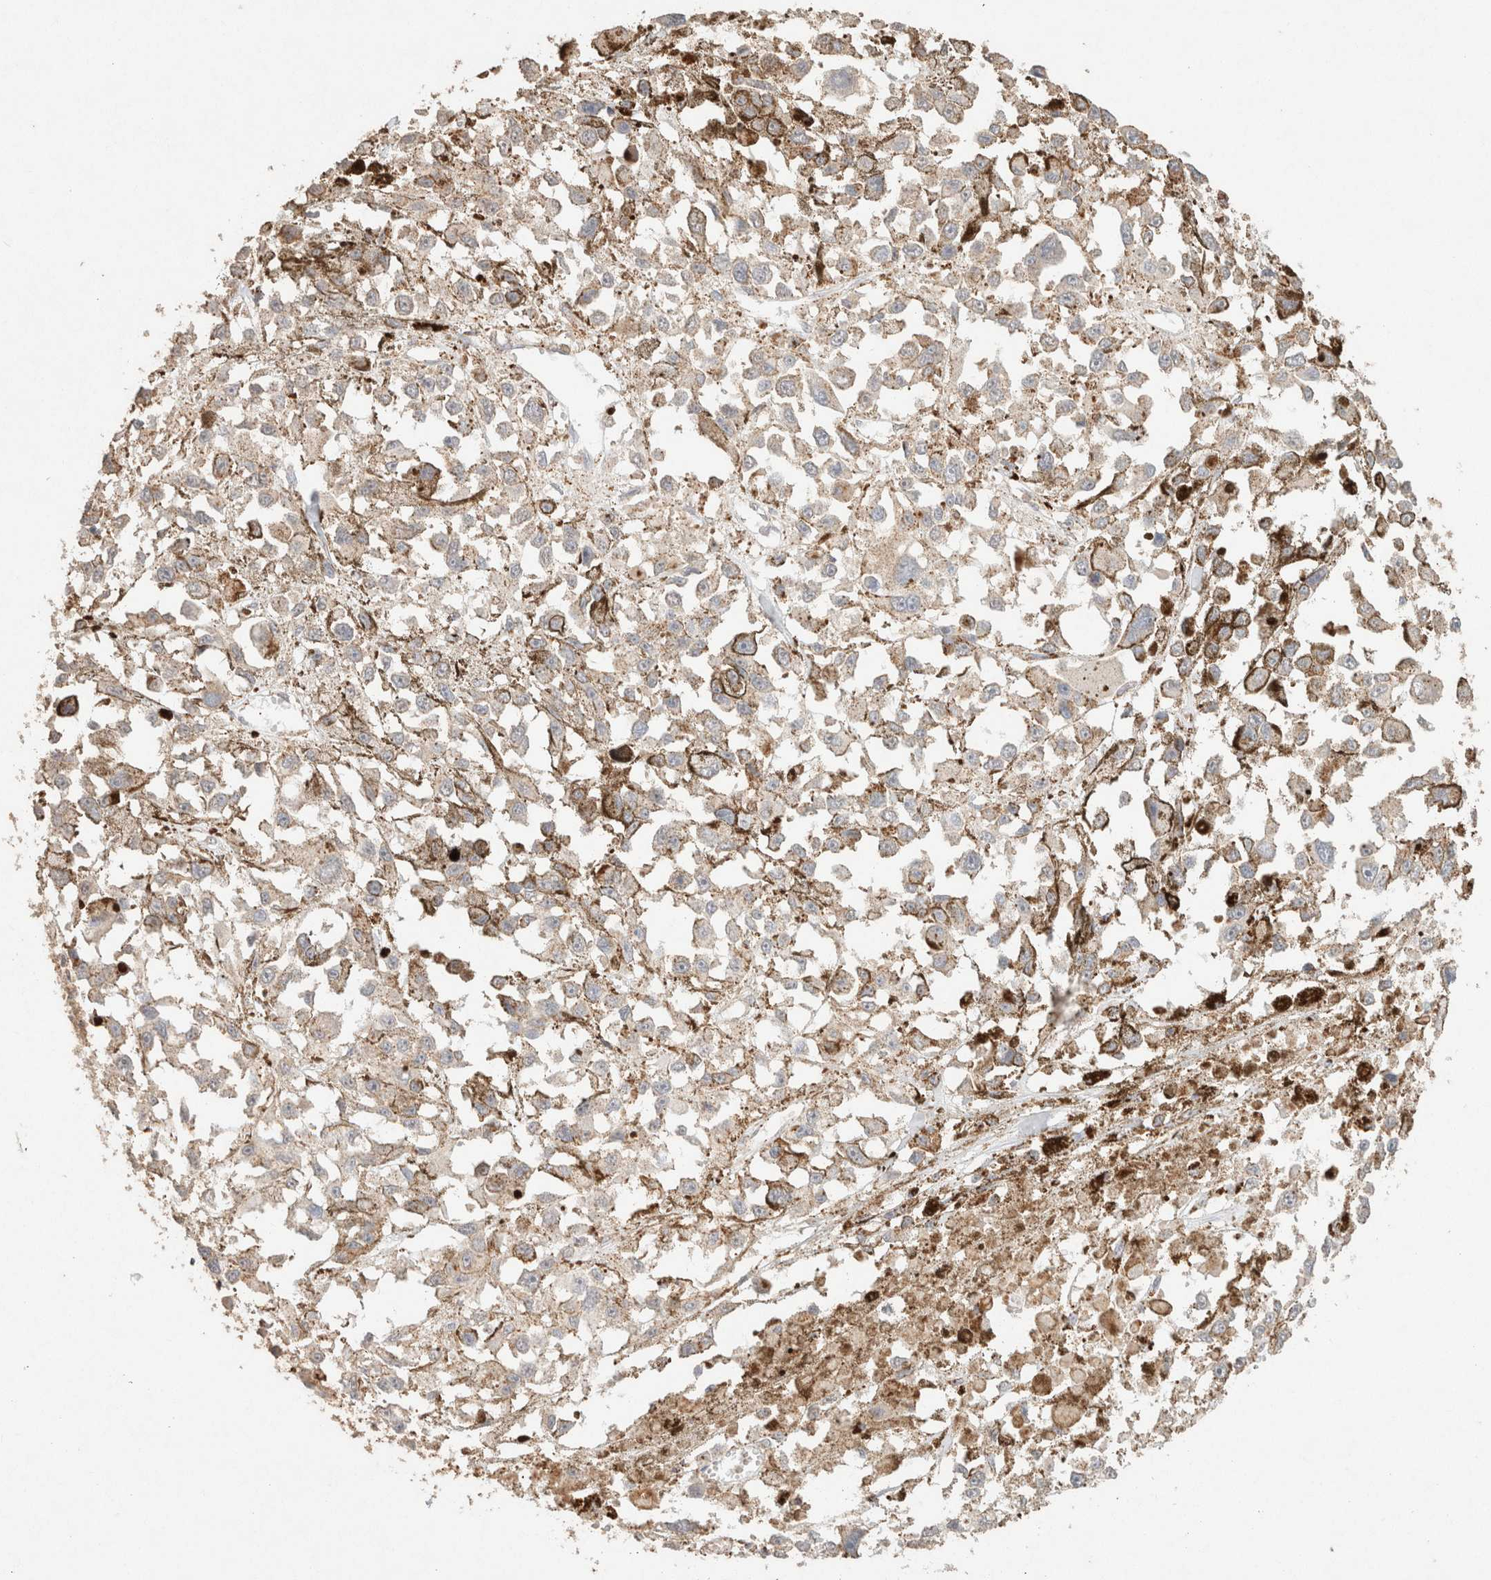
{"staining": {"intensity": "weak", "quantity": "<25%", "location": "cytoplasmic/membranous"}, "tissue": "melanoma", "cell_type": "Tumor cells", "image_type": "cancer", "snomed": [{"axis": "morphology", "description": "Malignant melanoma, Metastatic site"}, {"axis": "topography", "description": "Lymph node"}], "caption": "A histopathology image of malignant melanoma (metastatic site) stained for a protein exhibits no brown staining in tumor cells.", "gene": "CTSC", "patient": {"sex": "male", "age": 59}}